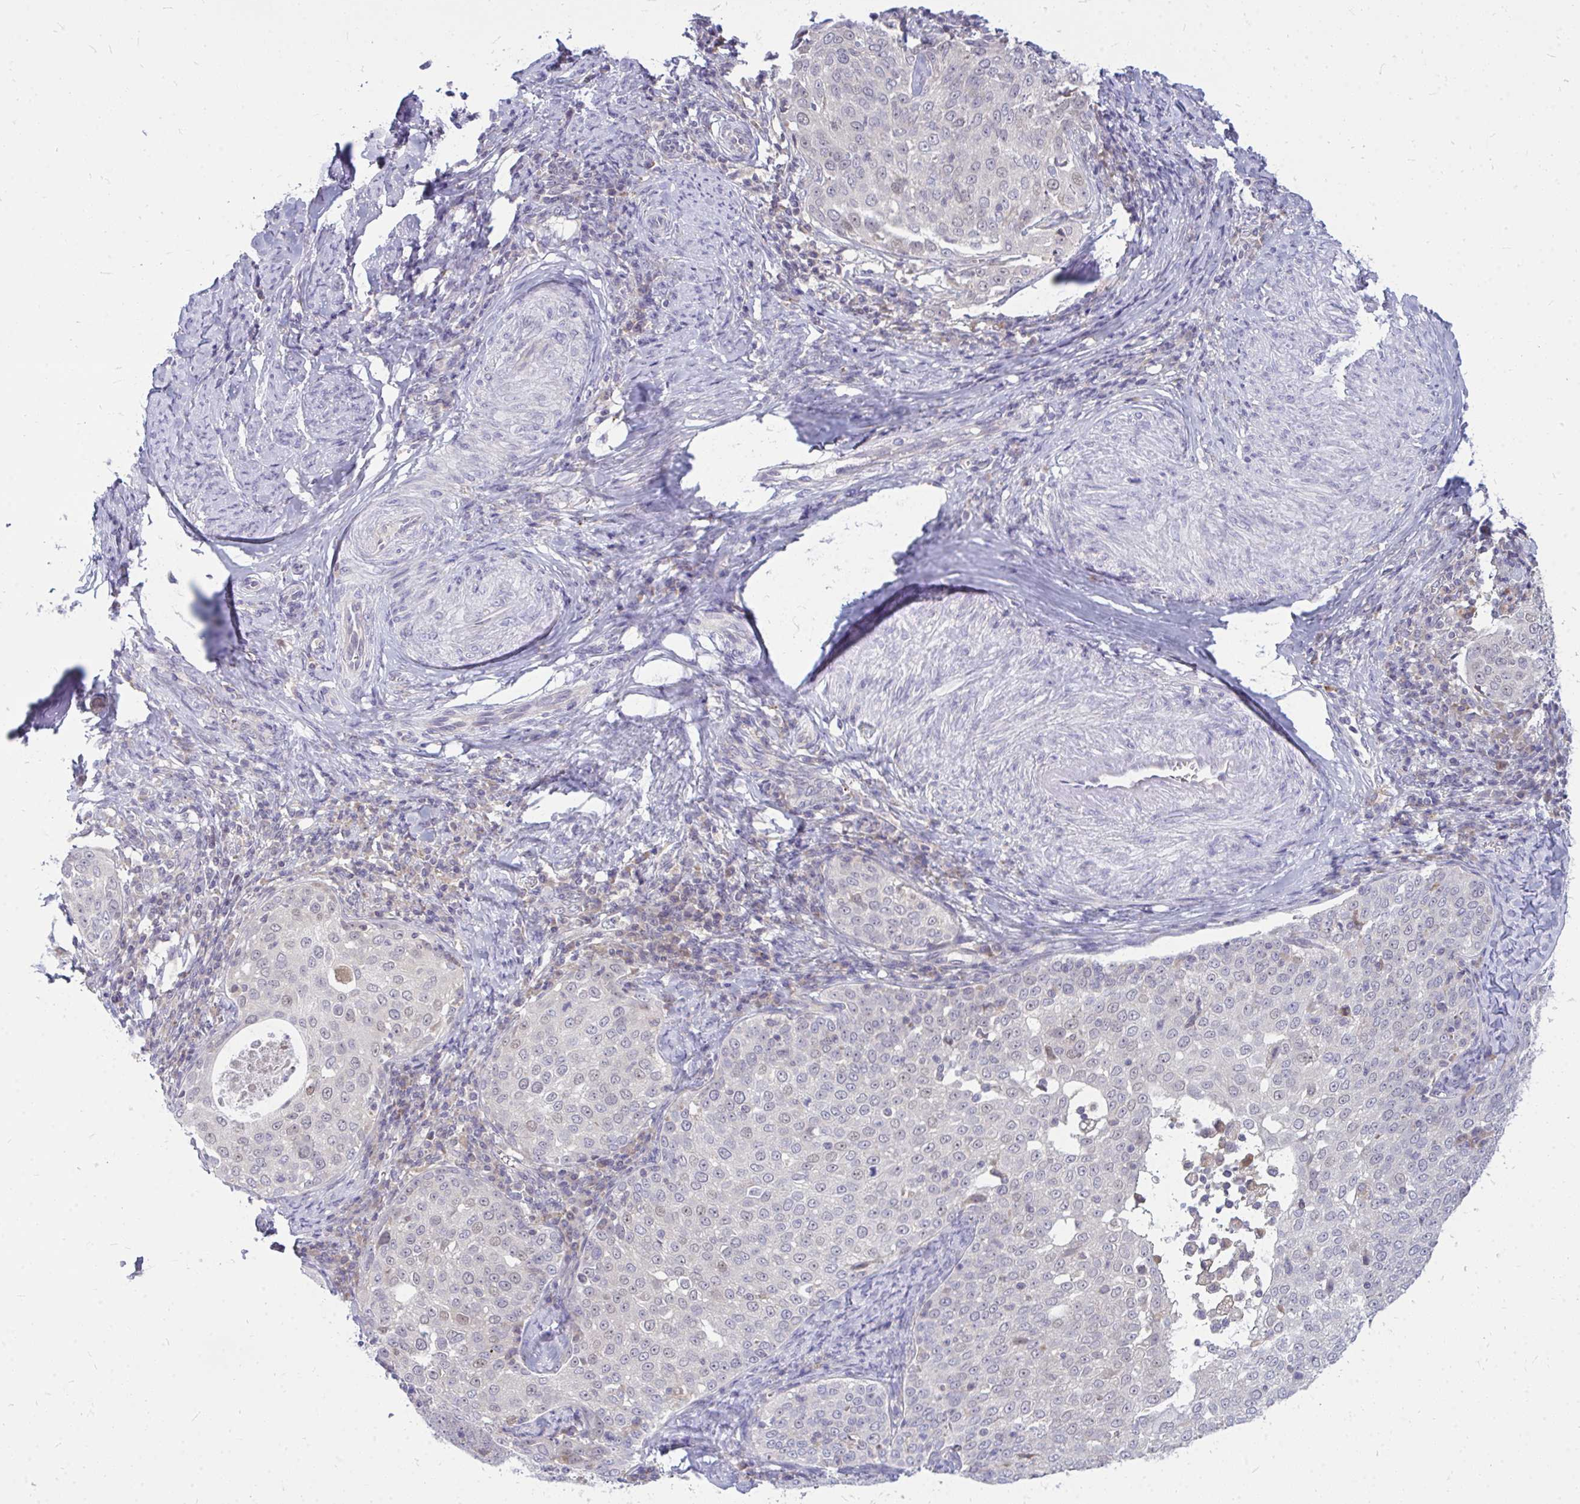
{"staining": {"intensity": "negative", "quantity": "none", "location": "none"}, "tissue": "cervical cancer", "cell_type": "Tumor cells", "image_type": "cancer", "snomed": [{"axis": "morphology", "description": "Squamous cell carcinoma, NOS"}, {"axis": "topography", "description": "Cervix"}], "caption": "Human cervical cancer (squamous cell carcinoma) stained for a protein using immunohistochemistry (IHC) exhibits no positivity in tumor cells.", "gene": "ZSCAN25", "patient": {"sex": "female", "age": 57}}